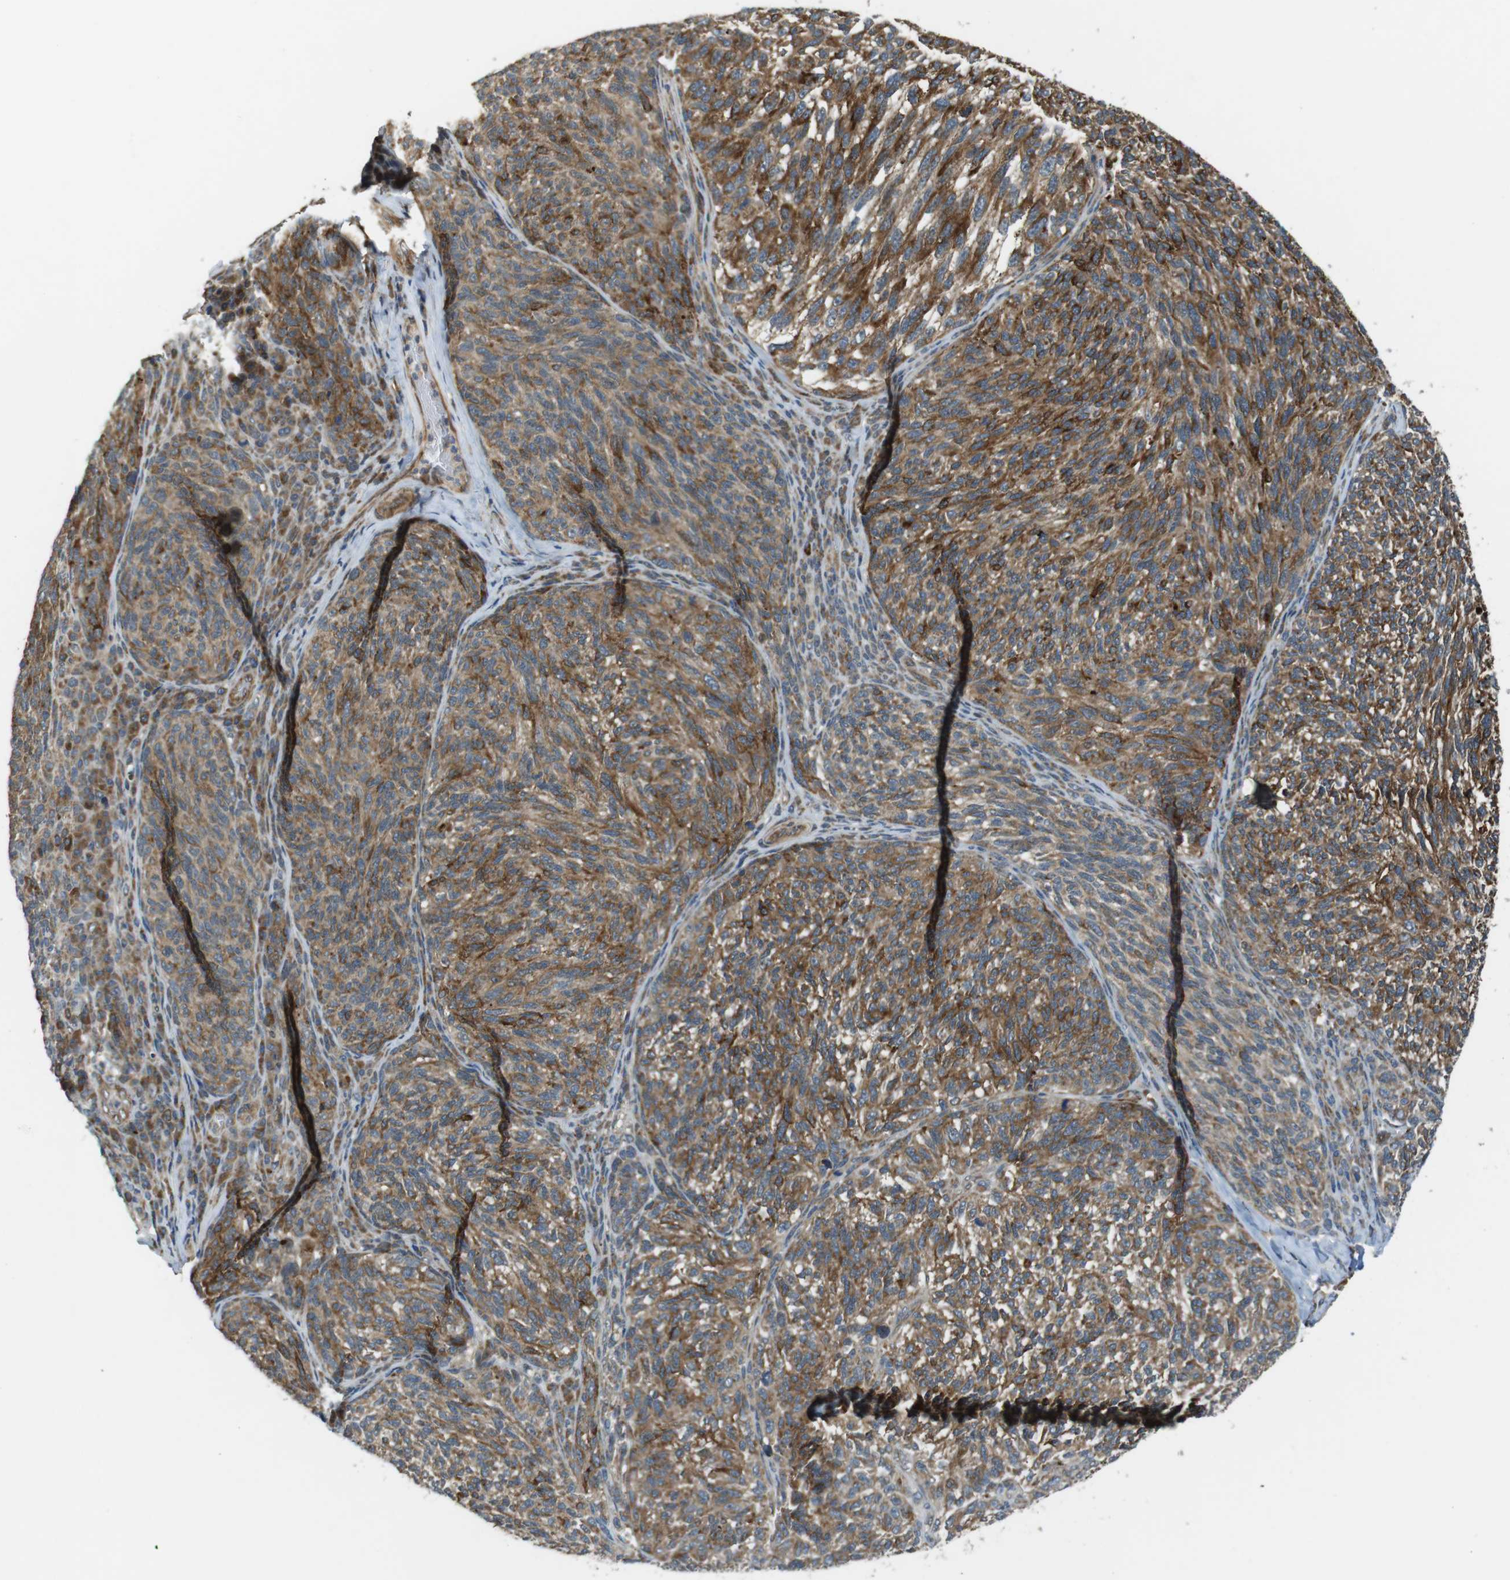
{"staining": {"intensity": "moderate", "quantity": ">75%", "location": "cytoplasmic/membranous"}, "tissue": "melanoma", "cell_type": "Tumor cells", "image_type": "cancer", "snomed": [{"axis": "morphology", "description": "Malignant melanoma, NOS"}, {"axis": "topography", "description": "Skin"}], "caption": "Brown immunohistochemical staining in human melanoma reveals moderate cytoplasmic/membranous positivity in about >75% of tumor cells.", "gene": "IFFO2", "patient": {"sex": "female", "age": 73}}